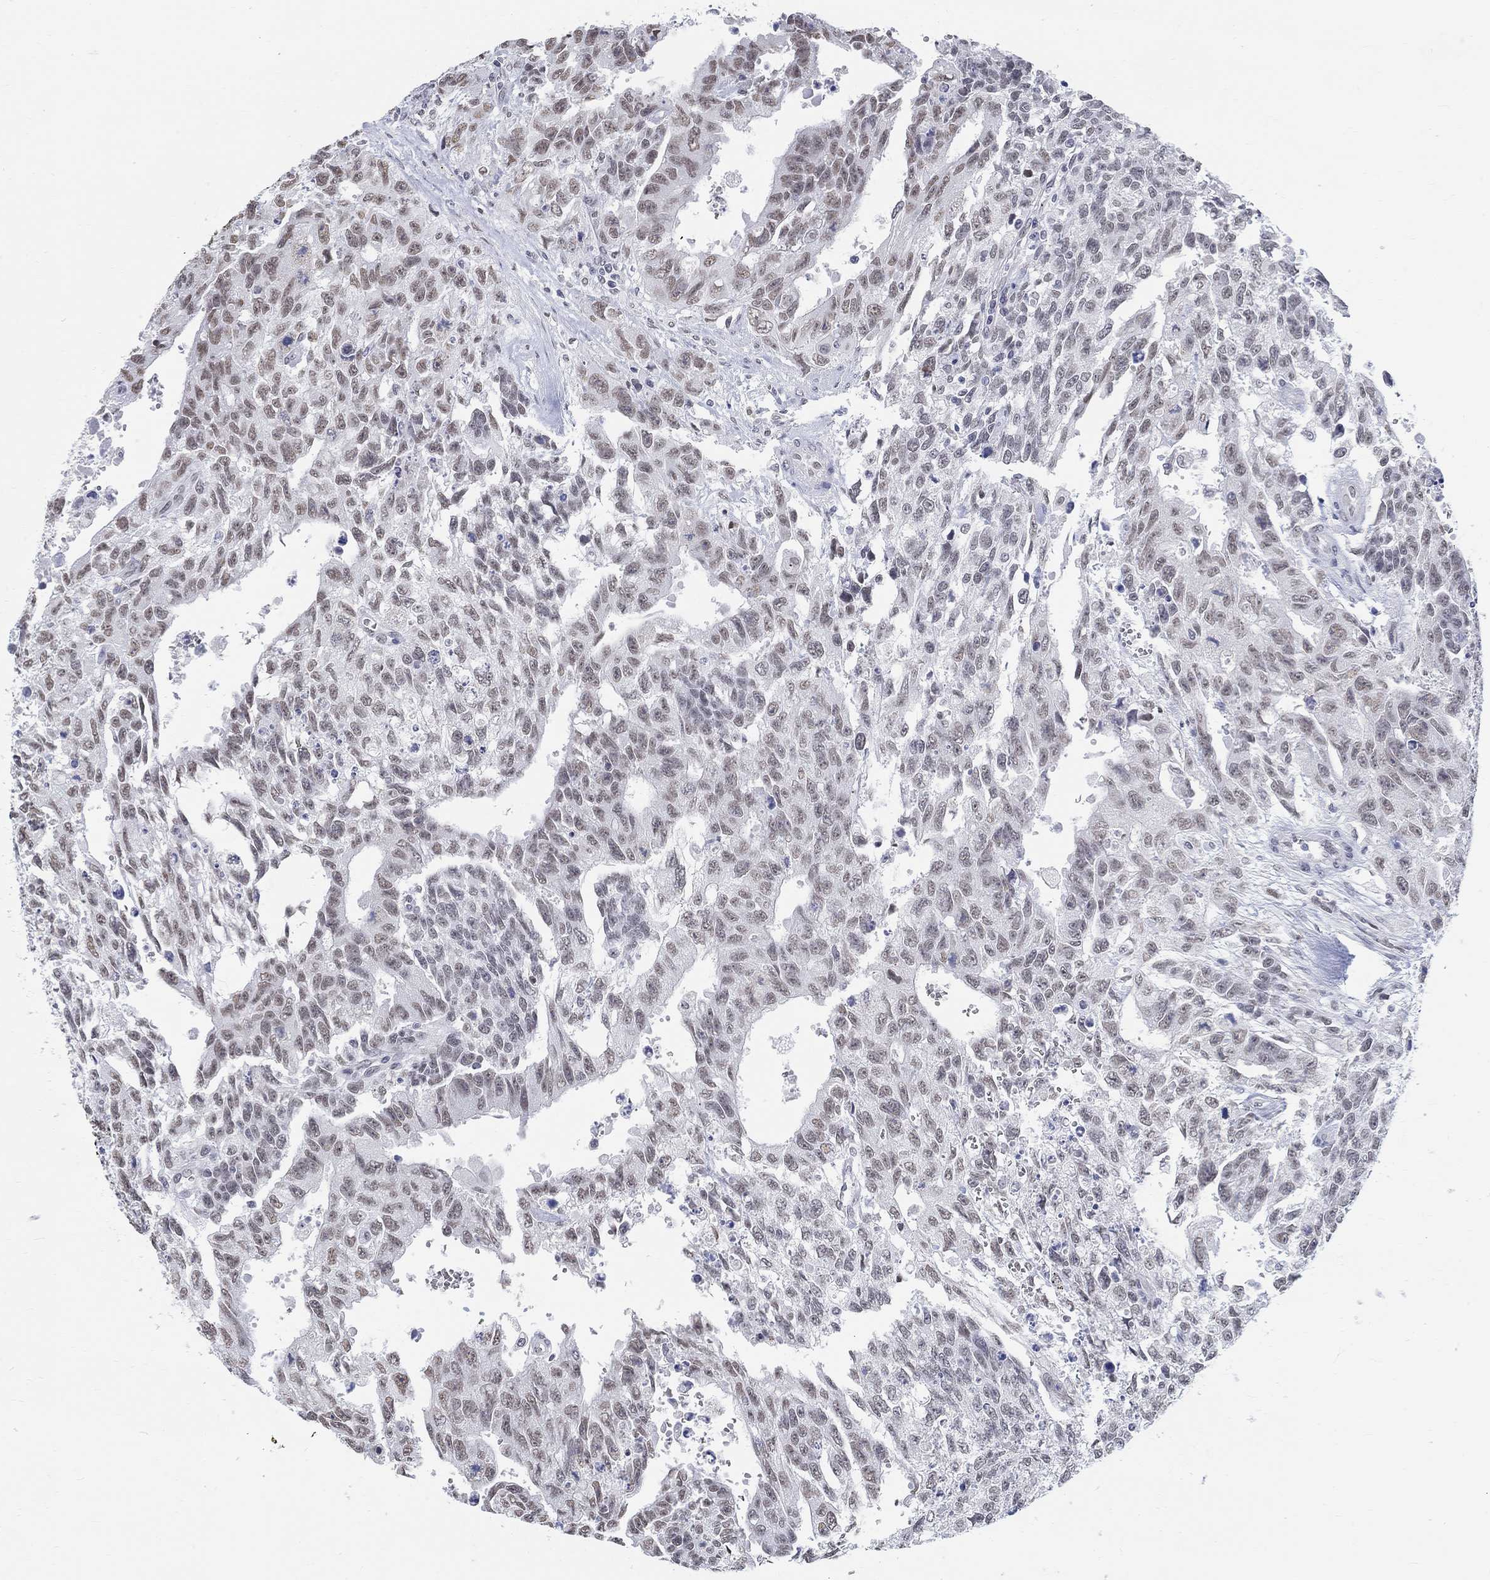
{"staining": {"intensity": "weak", "quantity": "25%-75%", "location": "nuclear"}, "tissue": "testis cancer", "cell_type": "Tumor cells", "image_type": "cancer", "snomed": [{"axis": "morphology", "description": "Carcinoma, Embryonal, NOS"}, {"axis": "topography", "description": "Testis"}], "caption": "Immunohistochemistry (IHC) photomicrograph of neoplastic tissue: human testis cancer (embryonal carcinoma) stained using immunohistochemistry exhibits low levels of weak protein expression localized specifically in the nuclear of tumor cells, appearing as a nuclear brown color.", "gene": "ANKS1B", "patient": {"sex": "male", "age": 24}}